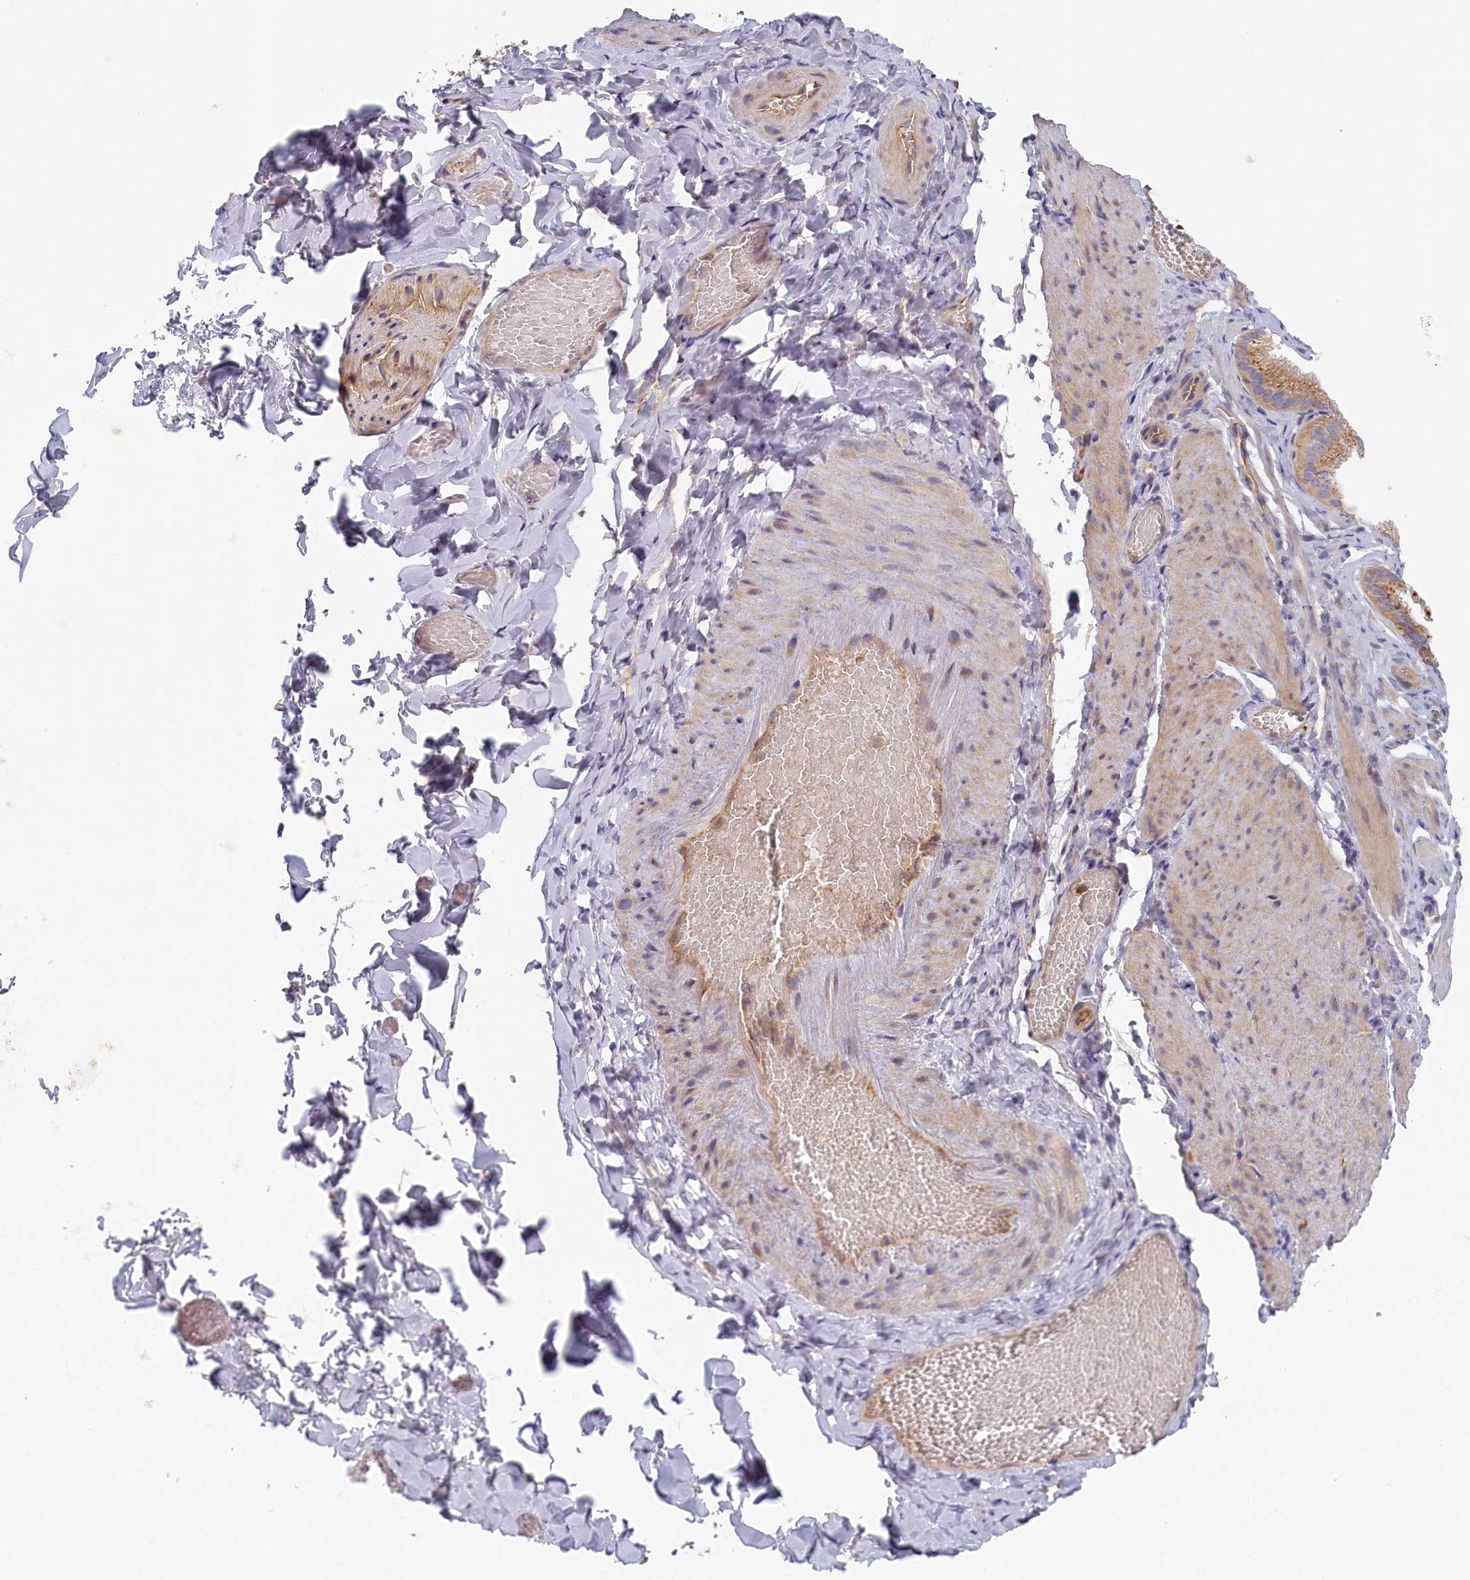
{"staining": {"intensity": "moderate", "quantity": ">75%", "location": "cytoplasmic/membranous"}, "tissue": "adipose tissue", "cell_type": "Adipocytes", "image_type": "normal", "snomed": [{"axis": "morphology", "description": "Normal tissue, NOS"}, {"axis": "topography", "description": "Gallbladder"}, {"axis": "topography", "description": "Peripheral nerve tissue"}], "caption": "Benign adipose tissue reveals moderate cytoplasmic/membranous positivity in approximately >75% of adipocytes (IHC, brightfield microscopy, high magnification)..", "gene": "STX16", "patient": {"sex": "male", "age": 38}}